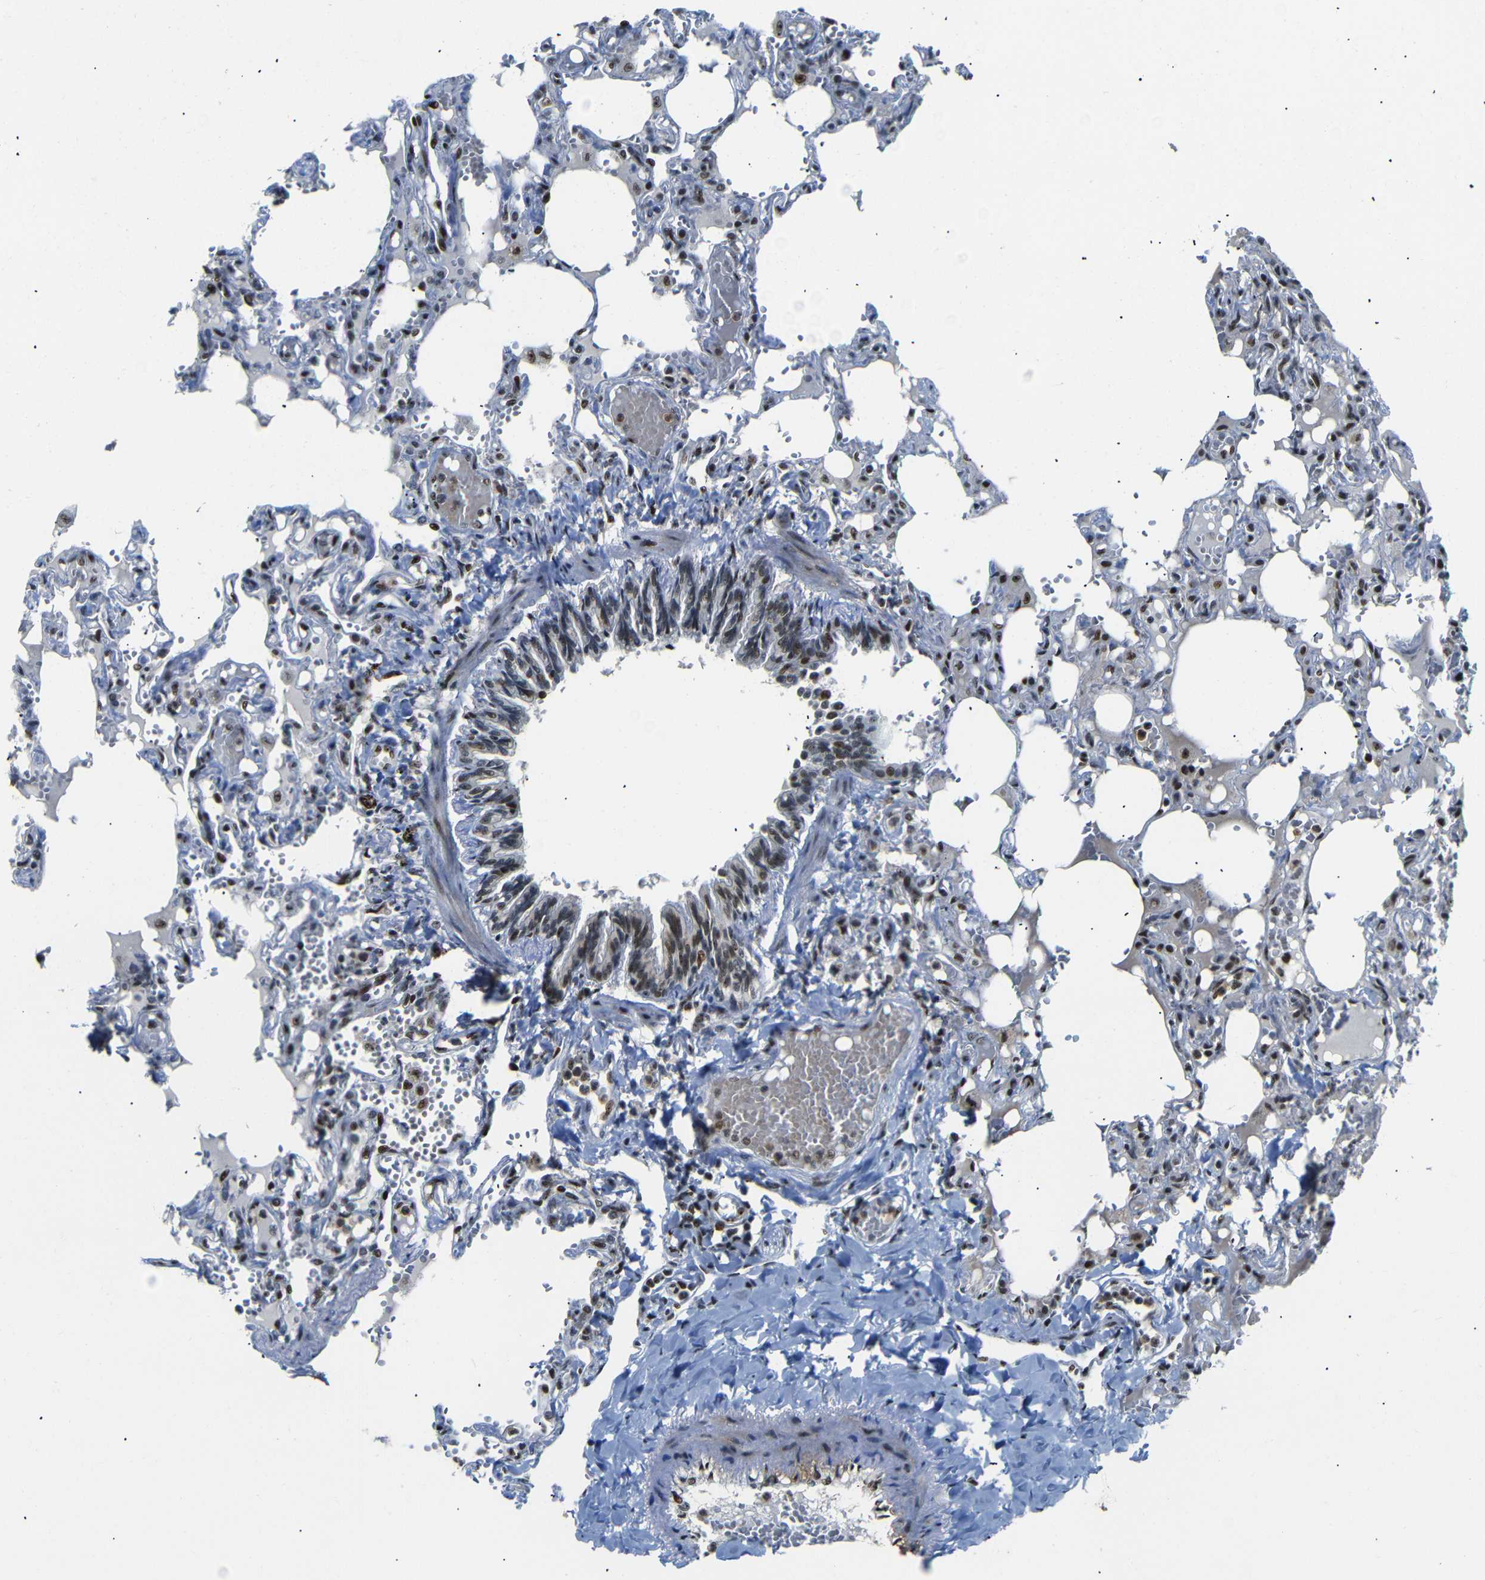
{"staining": {"intensity": "strong", "quantity": ">75%", "location": "nuclear"}, "tissue": "lung", "cell_type": "Alveolar cells", "image_type": "normal", "snomed": [{"axis": "morphology", "description": "Normal tissue, NOS"}, {"axis": "topography", "description": "Lung"}], "caption": "Strong nuclear positivity is identified in about >75% of alveolar cells in normal lung.", "gene": "SETDB2", "patient": {"sex": "male", "age": 21}}